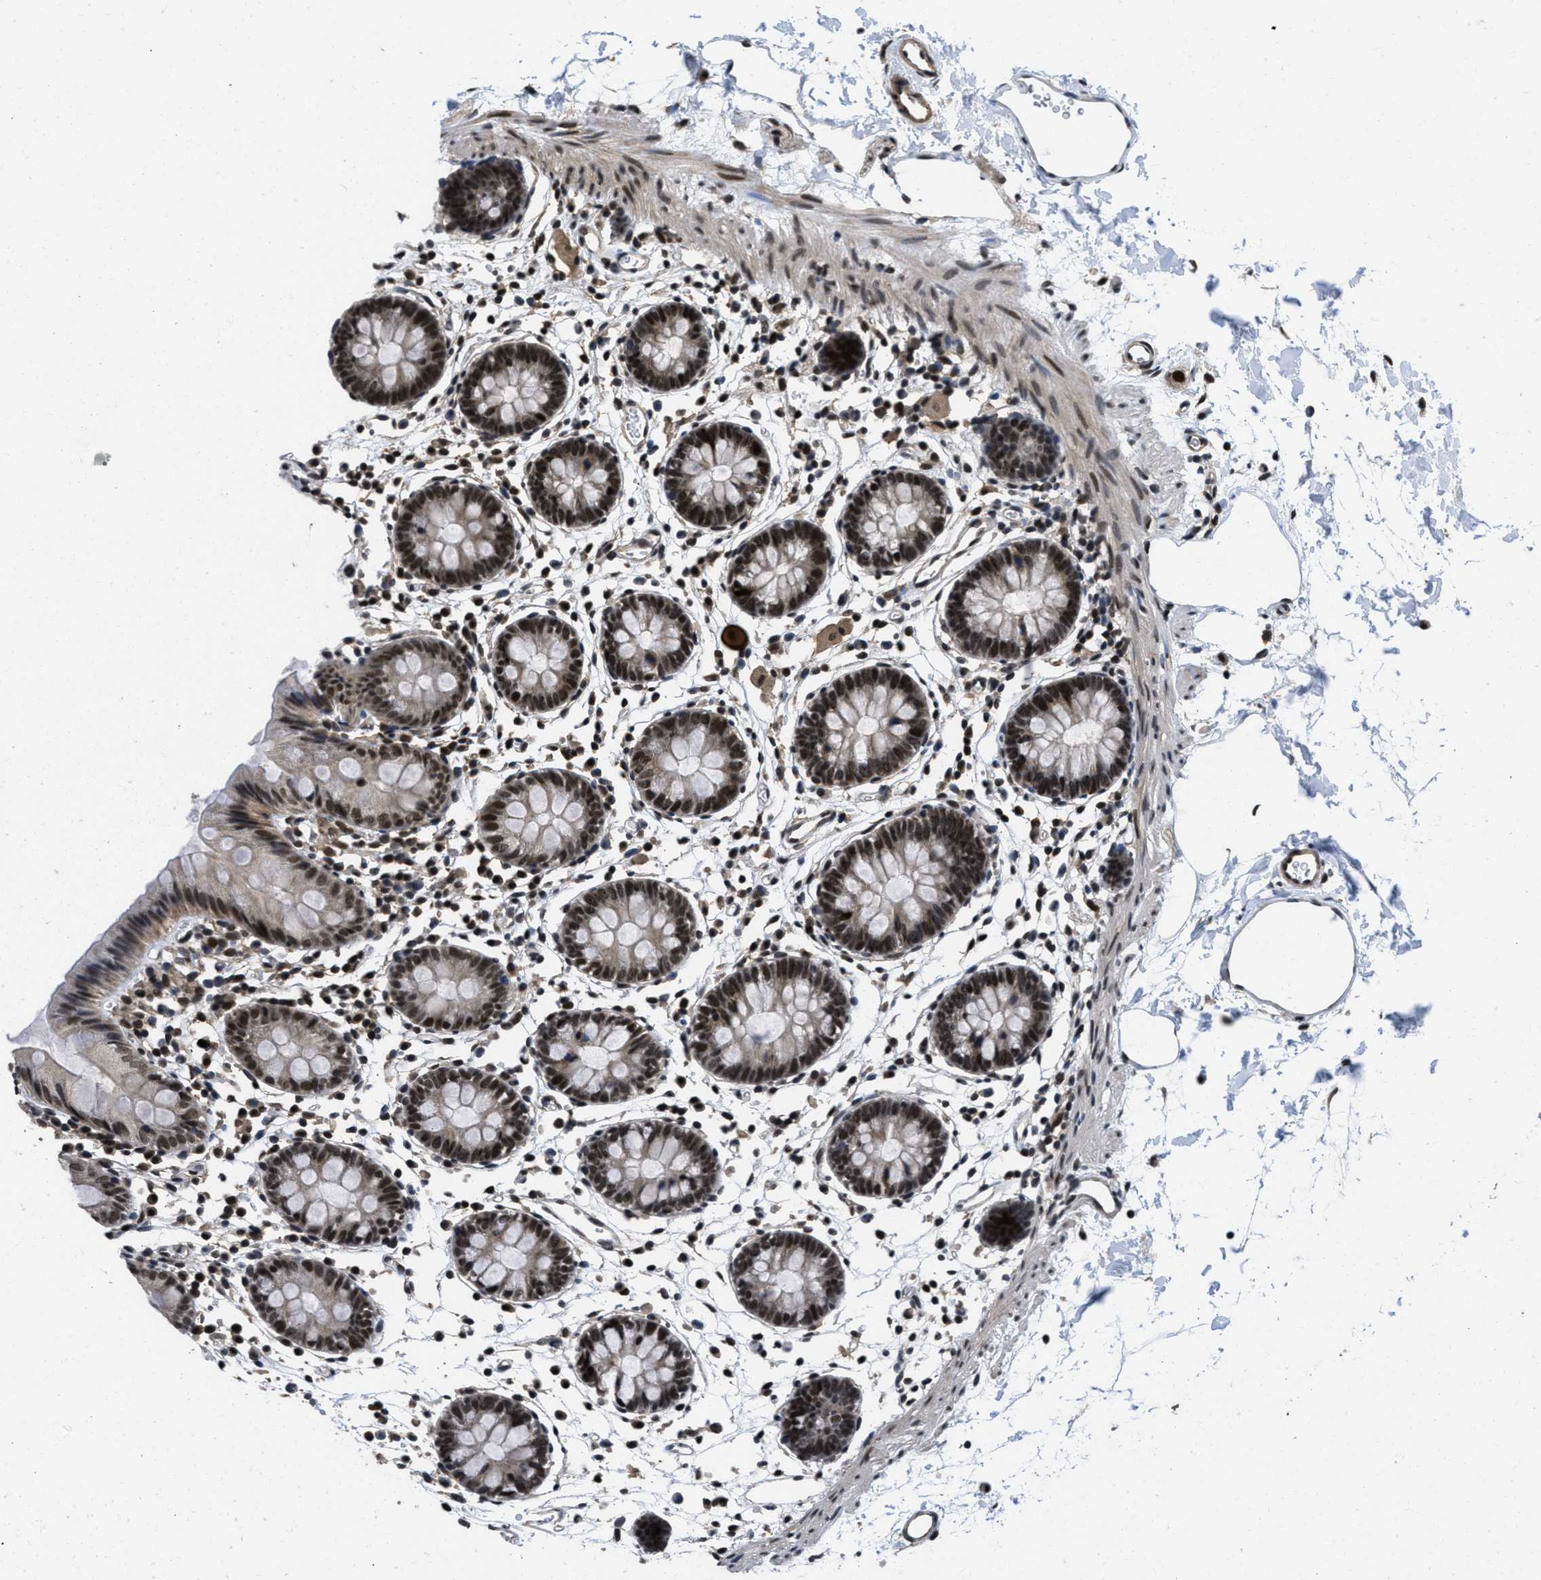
{"staining": {"intensity": "moderate", "quantity": ">75%", "location": "nuclear"}, "tissue": "colon", "cell_type": "Endothelial cells", "image_type": "normal", "snomed": [{"axis": "morphology", "description": "Normal tissue, NOS"}, {"axis": "topography", "description": "Colon"}], "caption": "A medium amount of moderate nuclear positivity is appreciated in about >75% of endothelial cells in benign colon. Using DAB (3,3'-diaminobenzidine) (brown) and hematoxylin (blue) stains, captured at high magnification using brightfield microscopy.", "gene": "CUL4B", "patient": {"sex": "male", "age": 14}}